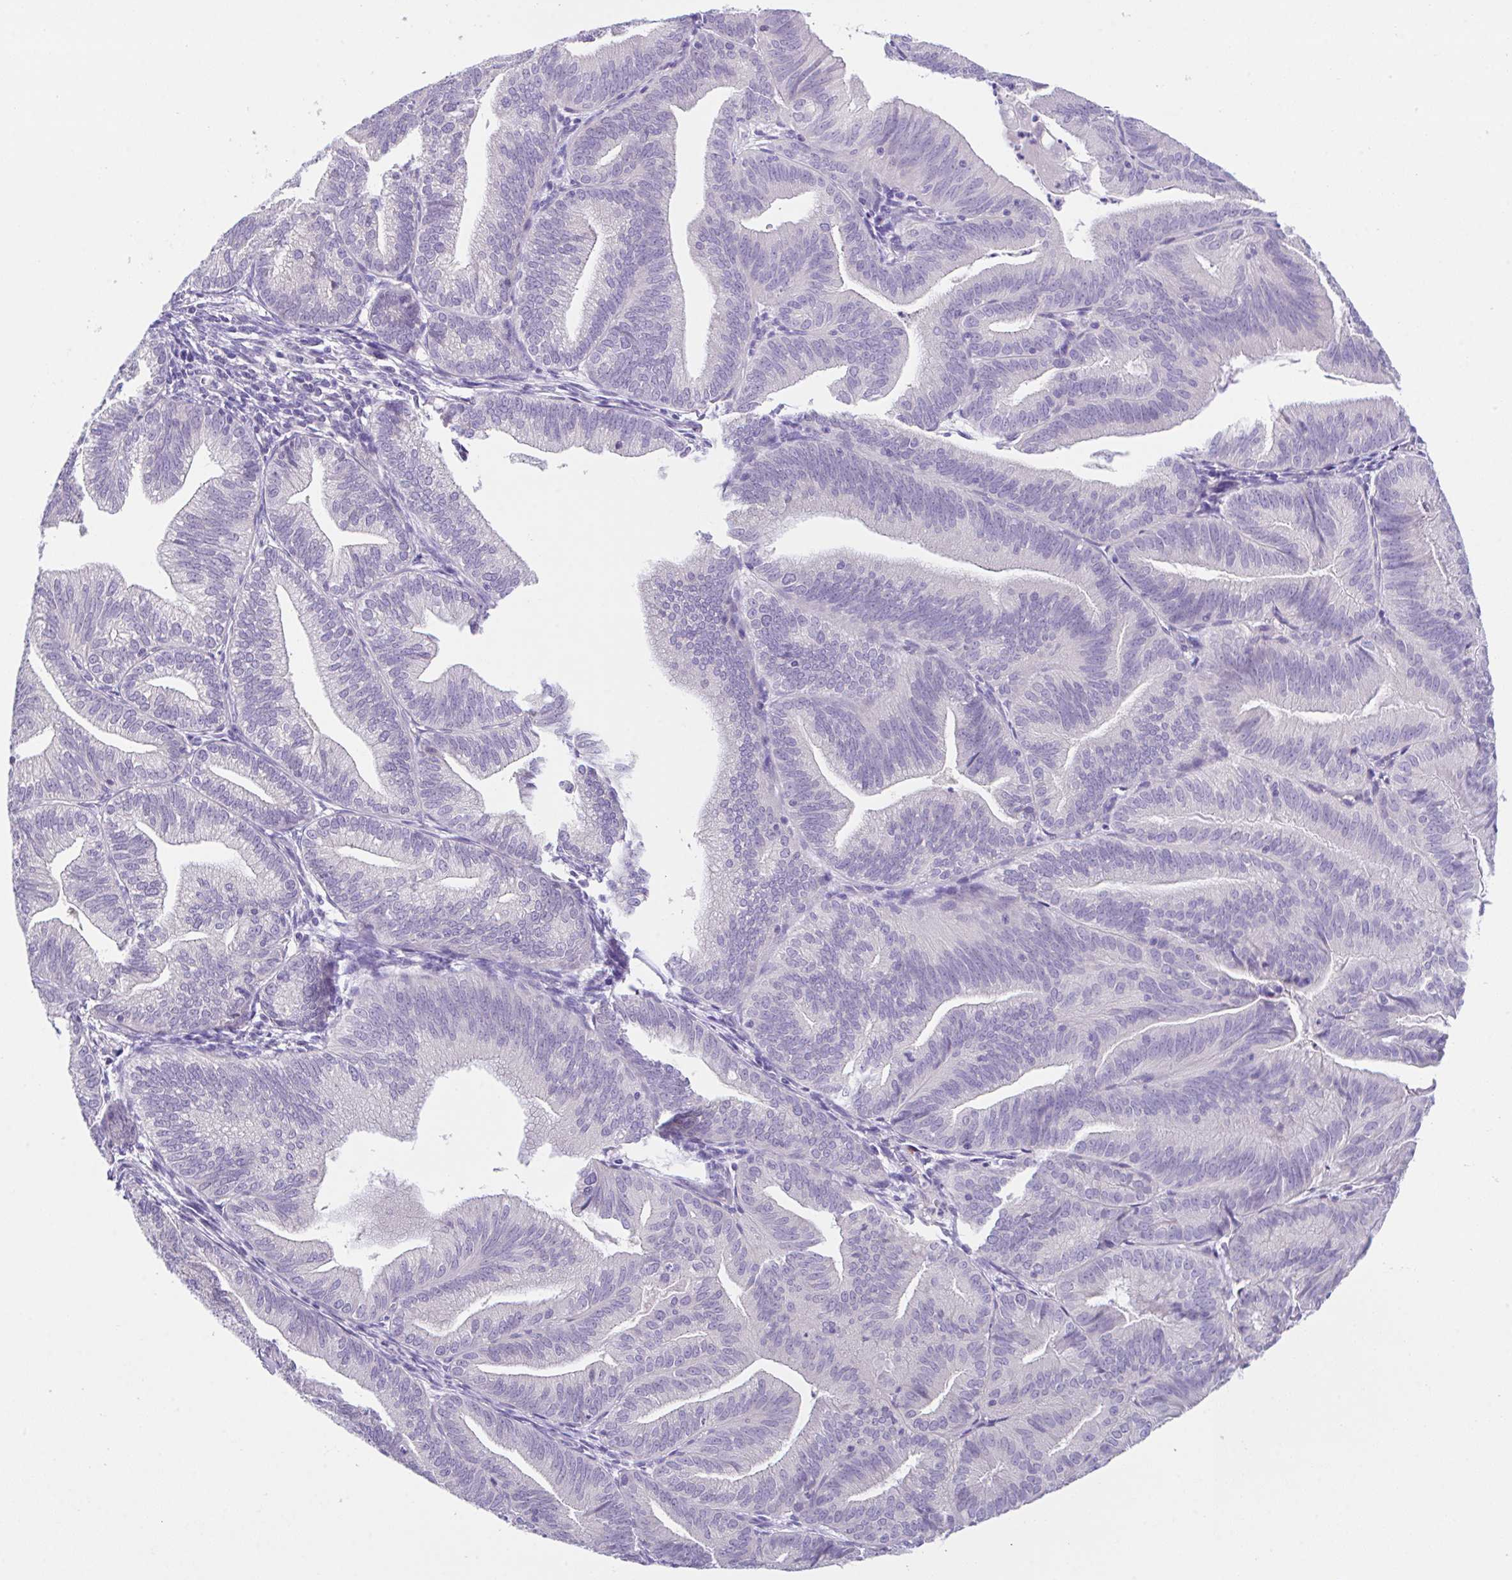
{"staining": {"intensity": "negative", "quantity": "none", "location": "none"}, "tissue": "endometrial cancer", "cell_type": "Tumor cells", "image_type": "cancer", "snomed": [{"axis": "morphology", "description": "Adenocarcinoma, NOS"}, {"axis": "topography", "description": "Endometrium"}], "caption": "Human adenocarcinoma (endometrial) stained for a protein using IHC reveals no expression in tumor cells.", "gene": "HACD4", "patient": {"sex": "female", "age": 70}}